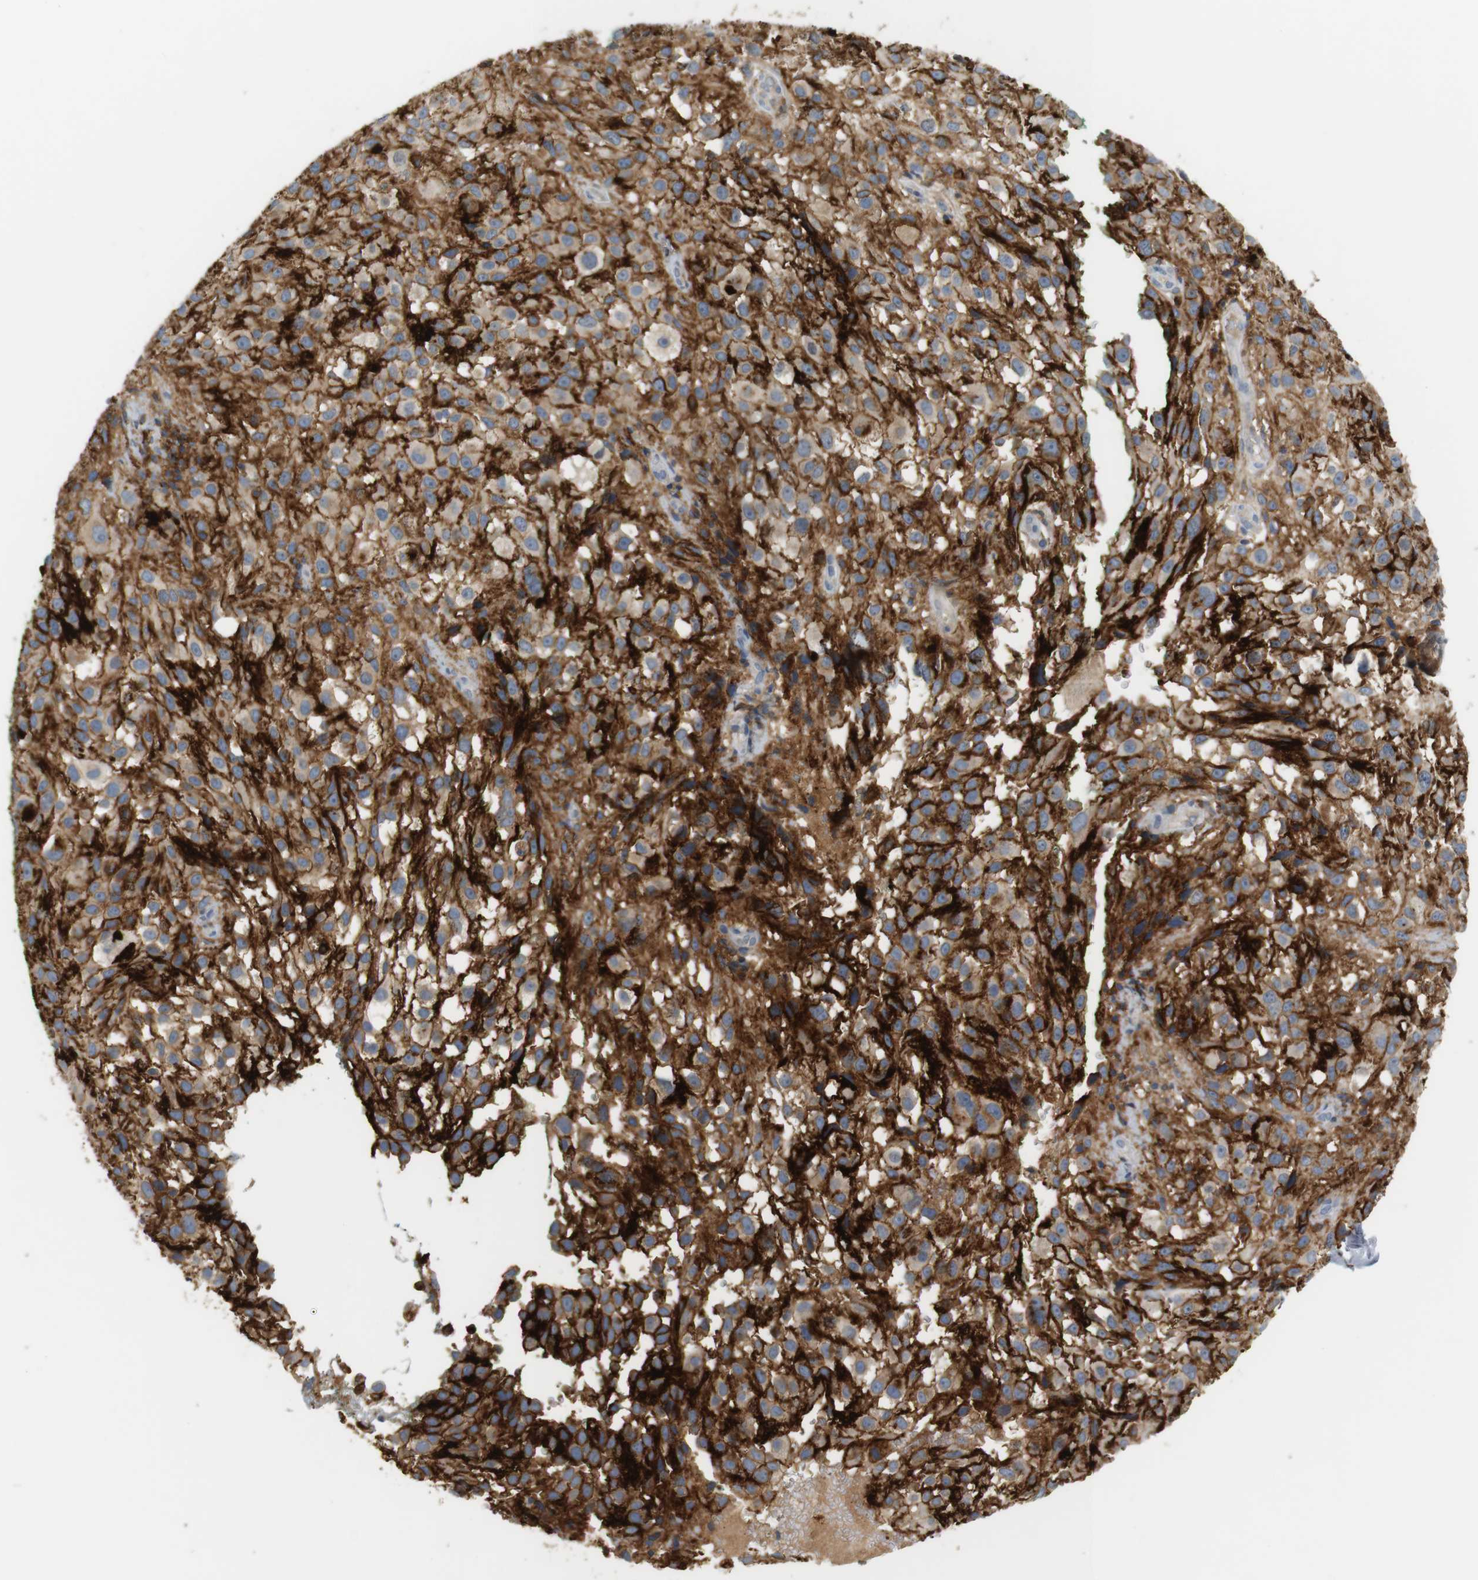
{"staining": {"intensity": "strong", "quantity": ">75%", "location": "cytoplasmic/membranous"}, "tissue": "melanoma", "cell_type": "Tumor cells", "image_type": "cancer", "snomed": [{"axis": "morphology", "description": "Necrosis, NOS"}, {"axis": "morphology", "description": "Malignant melanoma, NOS"}, {"axis": "topography", "description": "Skin"}], "caption": "Protein expression analysis of human malignant melanoma reveals strong cytoplasmic/membranous expression in about >75% of tumor cells.", "gene": "SIRPA", "patient": {"sex": "female", "age": 87}}